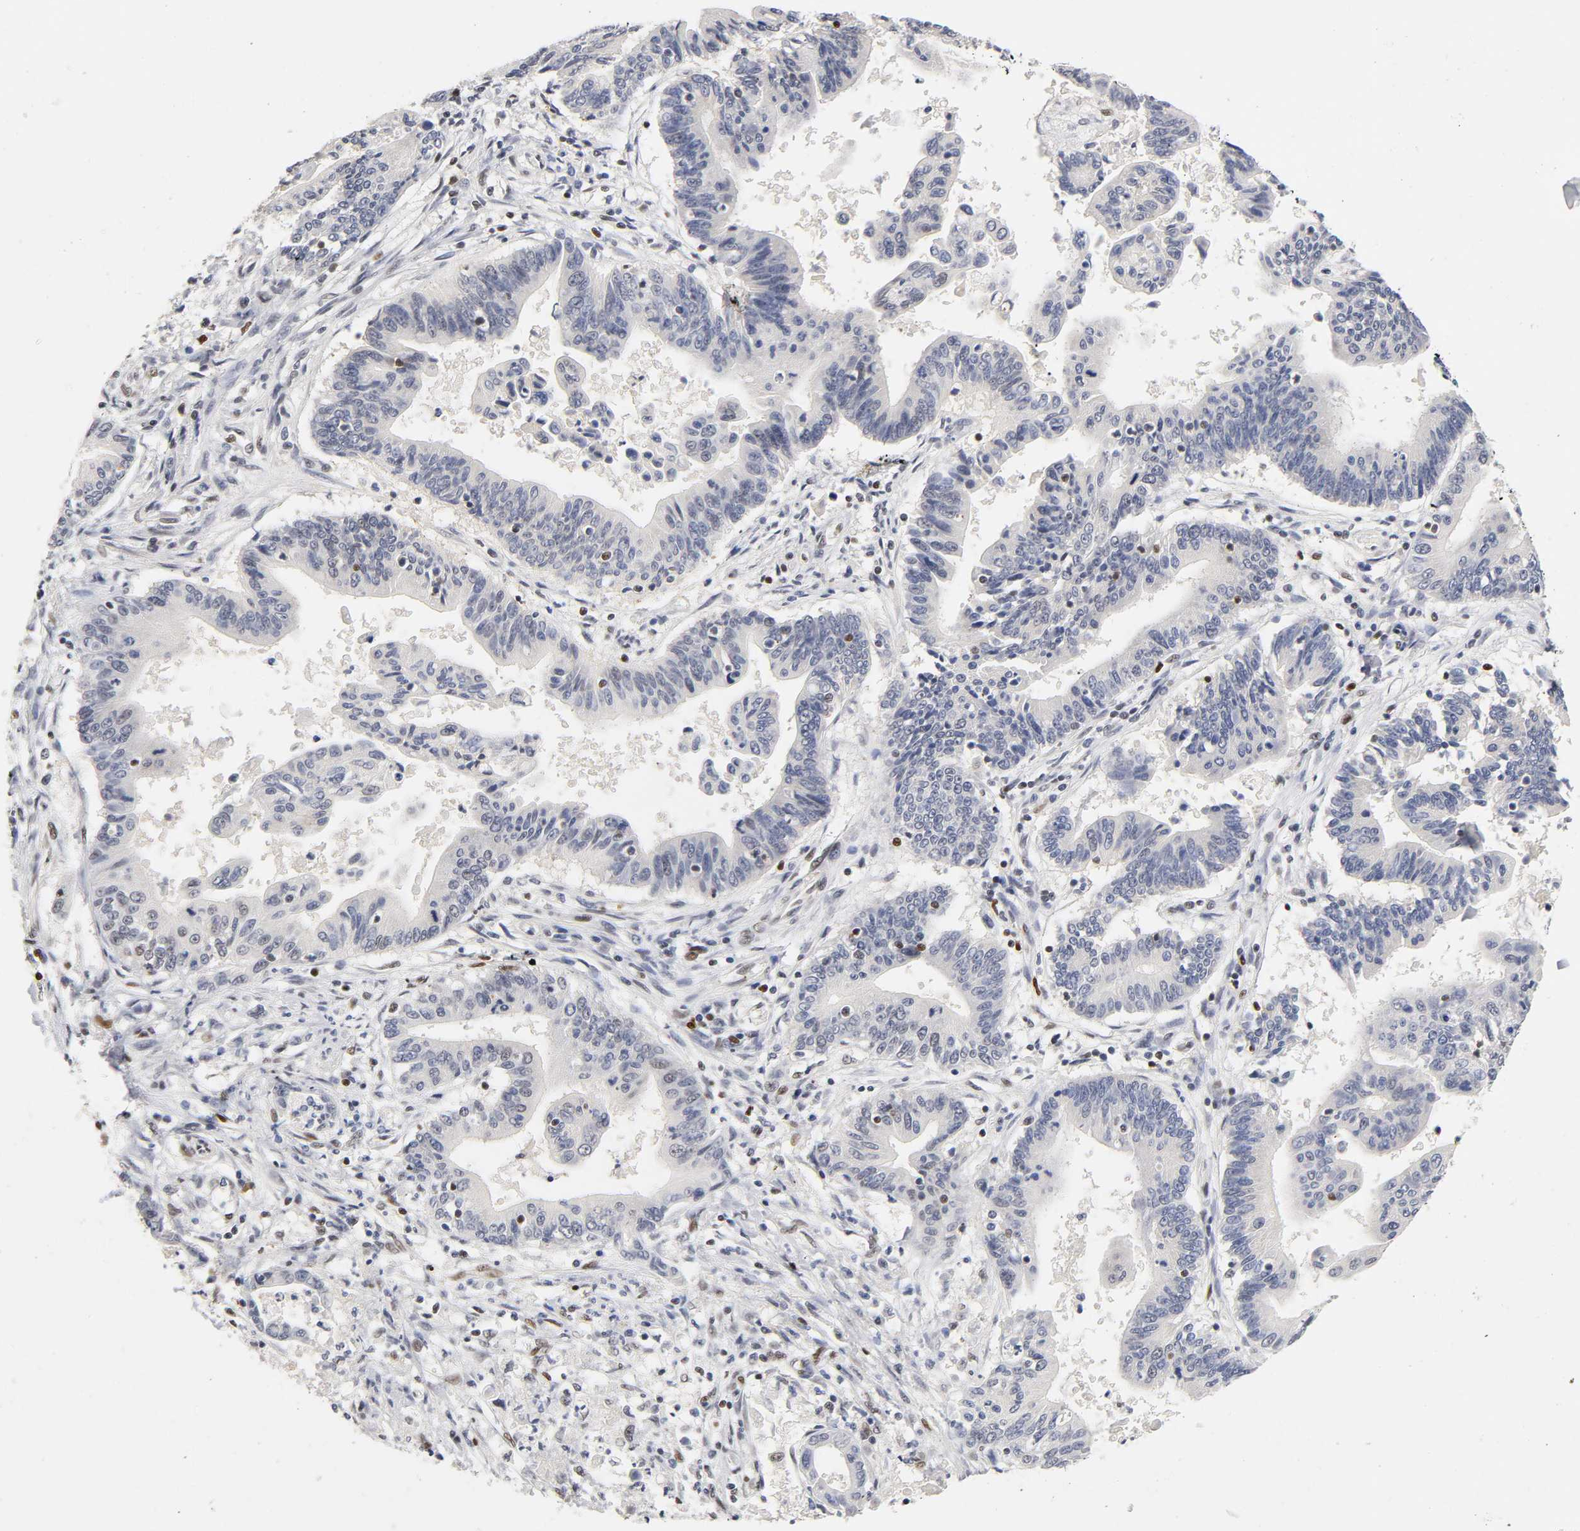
{"staining": {"intensity": "negative", "quantity": "none", "location": "none"}, "tissue": "pancreatic cancer", "cell_type": "Tumor cells", "image_type": "cancer", "snomed": [{"axis": "morphology", "description": "Adenocarcinoma, NOS"}, {"axis": "topography", "description": "Pancreas"}], "caption": "Immunohistochemistry of pancreatic cancer reveals no positivity in tumor cells. (Brightfield microscopy of DAB IHC at high magnification).", "gene": "NR3C1", "patient": {"sex": "female", "age": 48}}